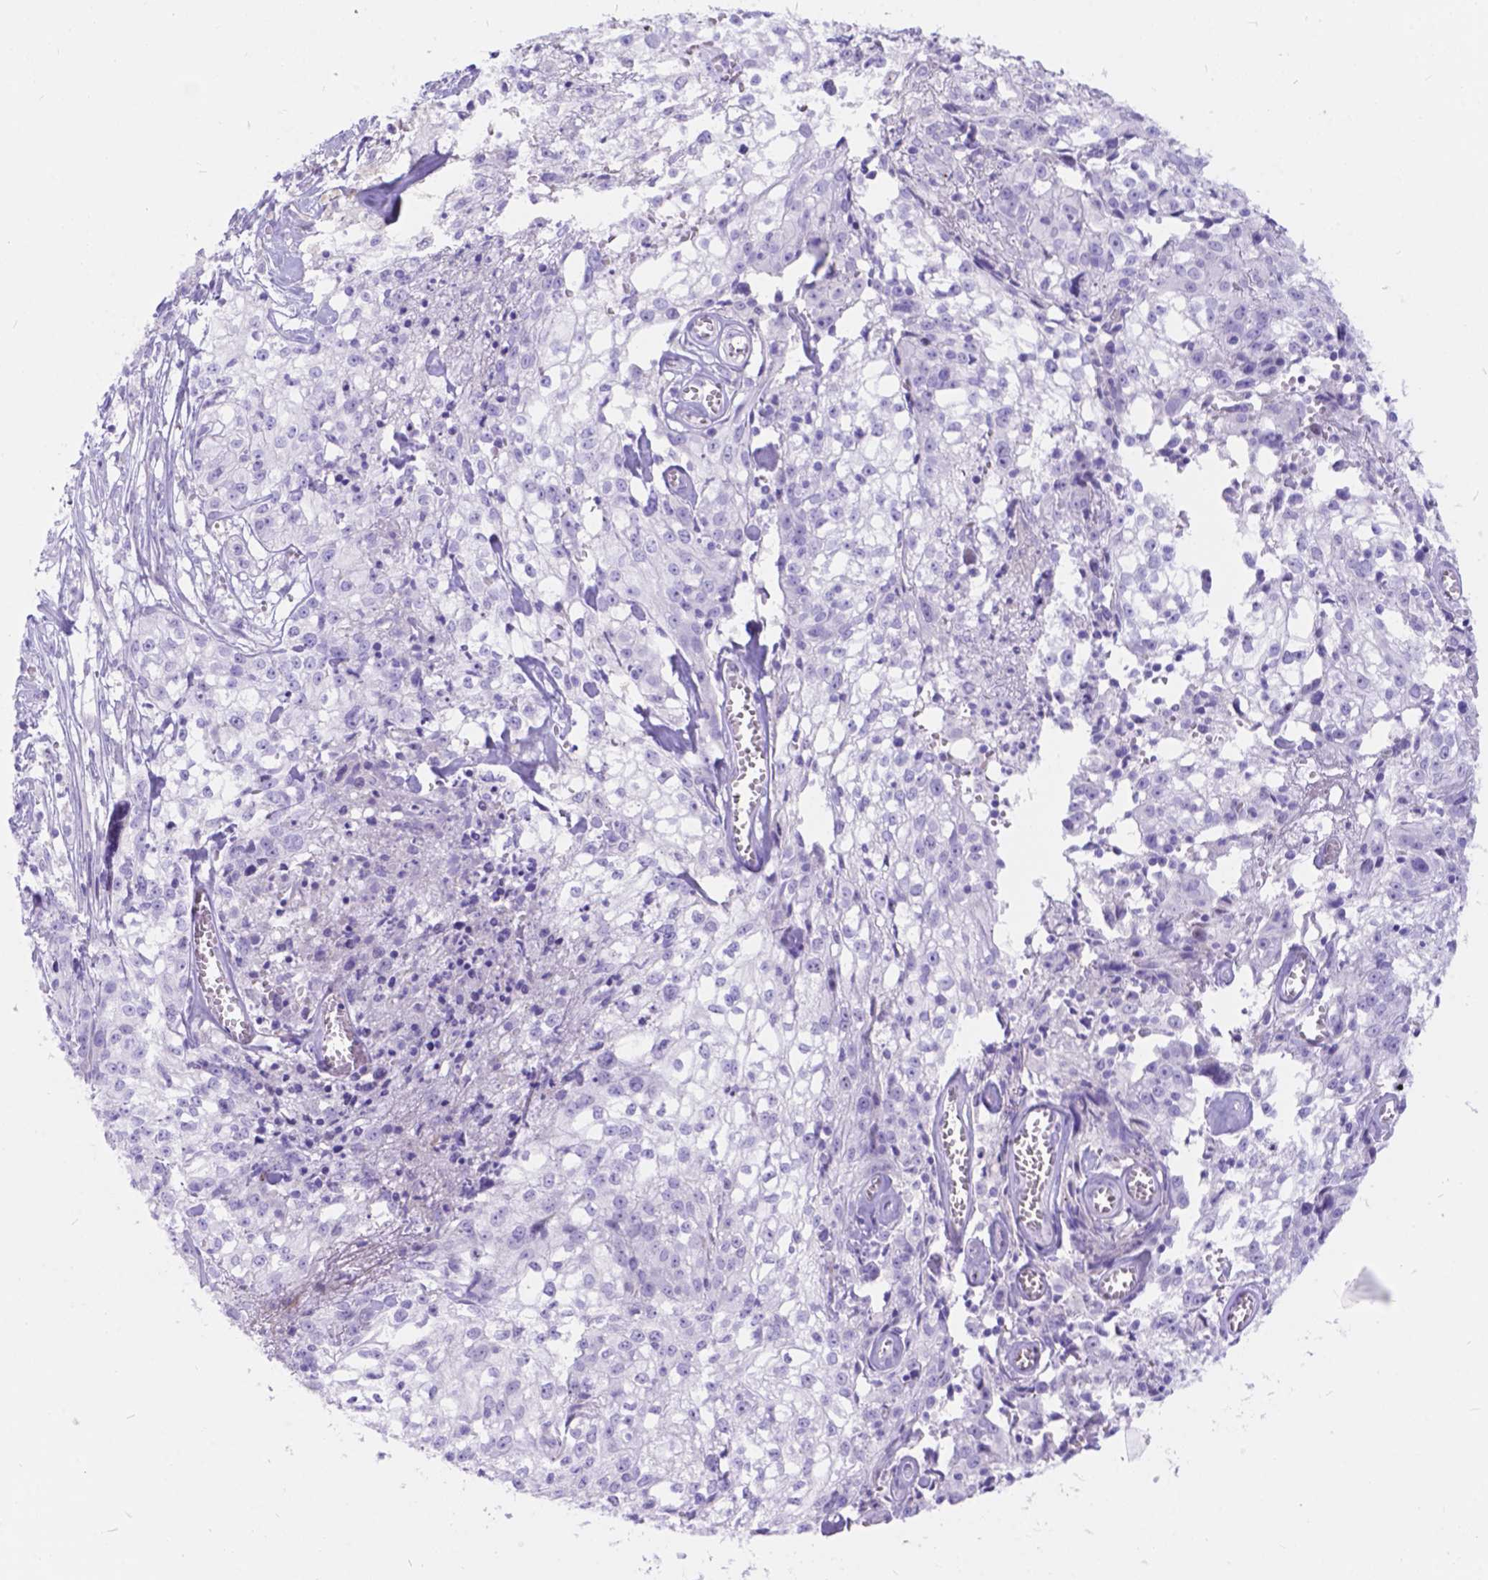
{"staining": {"intensity": "negative", "quantity": "none", "location": "none"}, "tissue": "cervical cancer", "cell_type": "Tumor cells", "image_type": "cancer", "snomed": [{"axis": "morphology", "description": "Squamous cell carcinoma, NOS"}, {"axis": "topography", "description": "Cervix"}], "caption": "Tumor cells show no significant staining in cervical cancer (squamous cell carcinoma). (DAB immunohistochemistry, high magnification).", "gene": "KLHL10", "patient": {"sex": "female", "age": 85}}